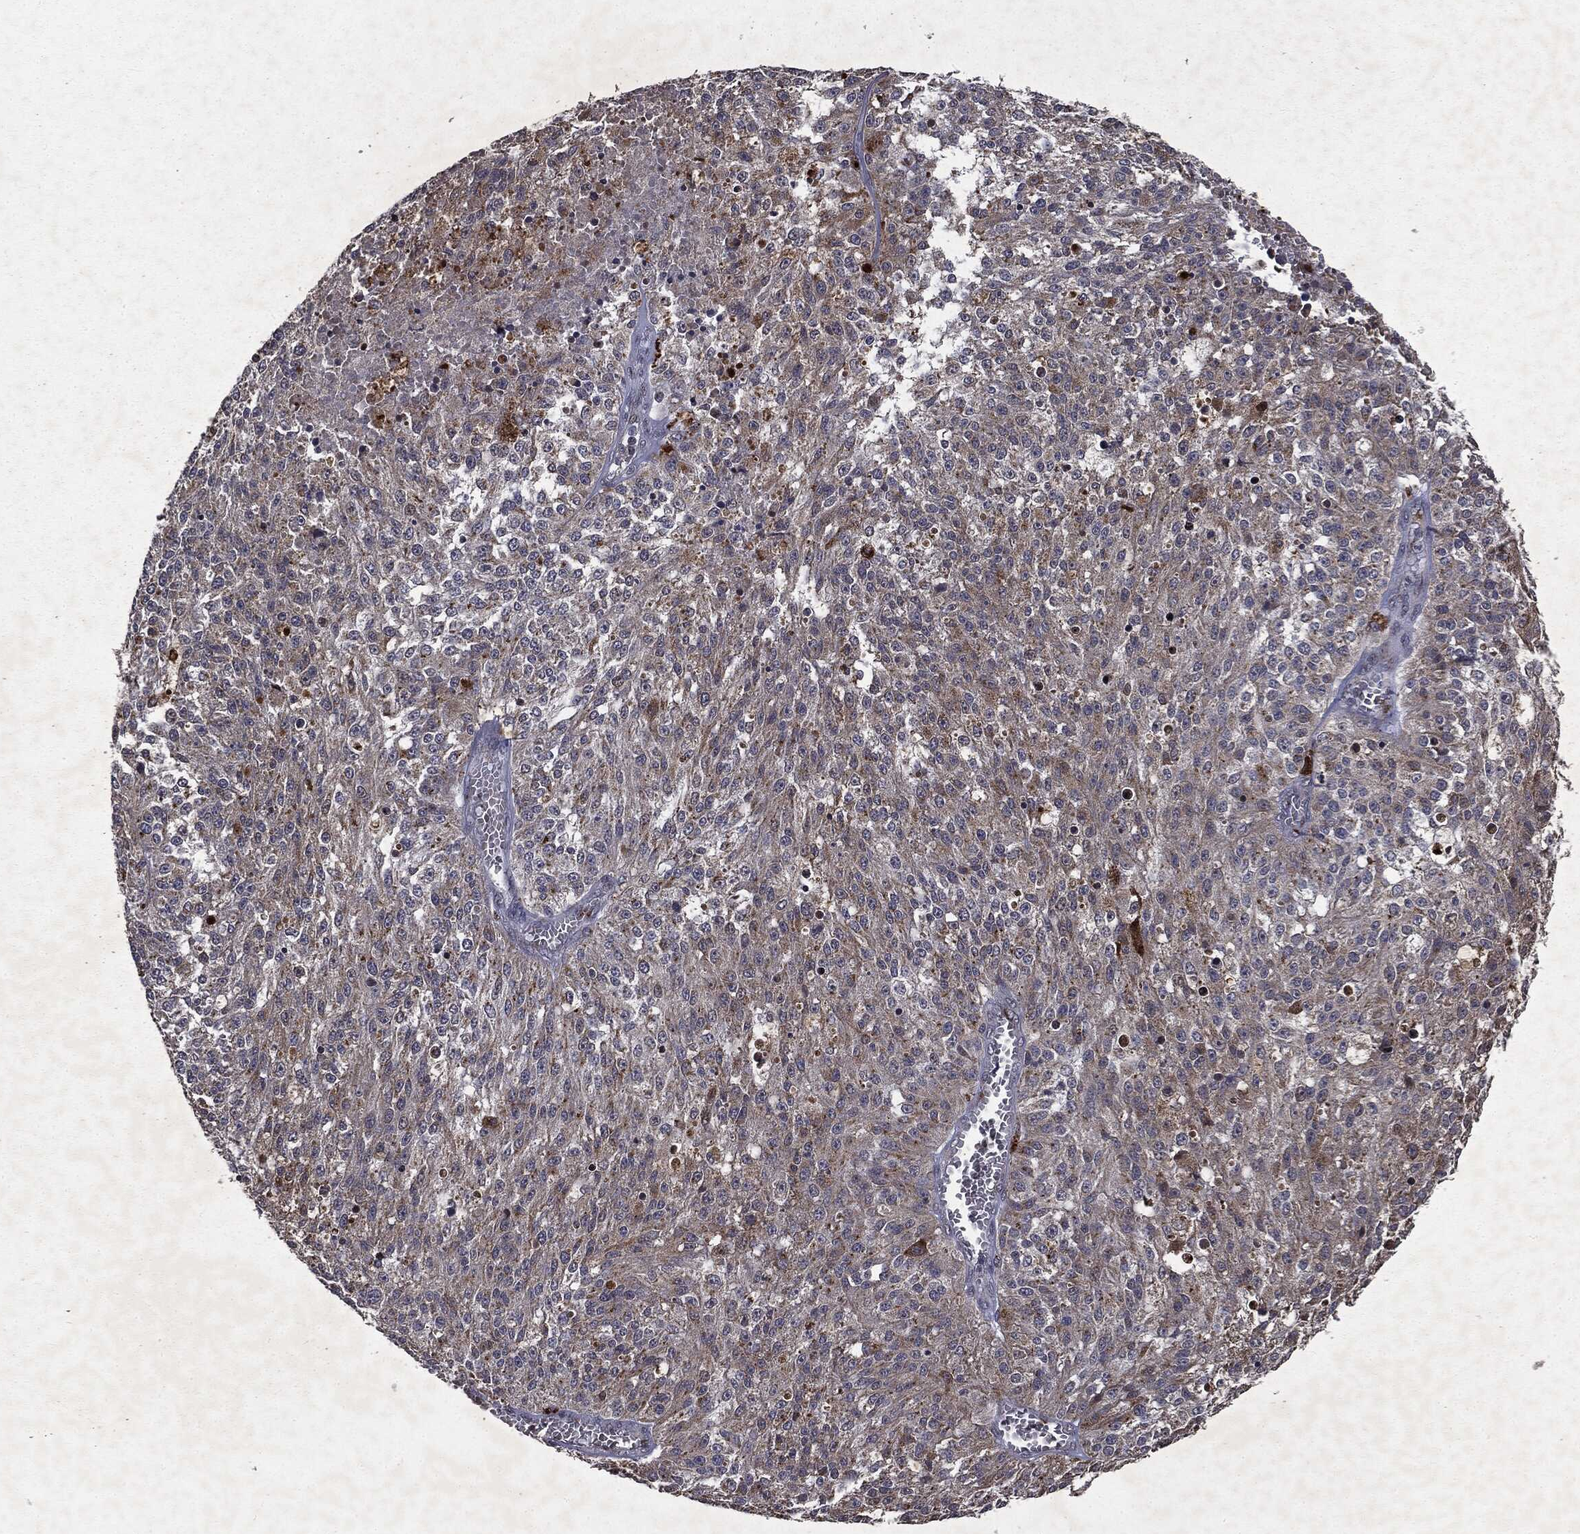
{"staining": {"intensity": "weak", "quantity": "25%-75%", "location": "nuclear"}, "tissue": "melanoma", "cell_type": "Tumor cells", "image_type": "cancer", "snomed": [{"axis": "morphology", "description": "Malignant melanoma, Metastatic site"}, {"axis": "topography", "description": "Lymph node"}], "caption": "Brown immunohistochemical staining in melanoma shows weak nuclear expression in approximately 25%-75% of tumor cells.", "gene": "PLPPR2", "patient": {"sex": "female", "age": 64}}